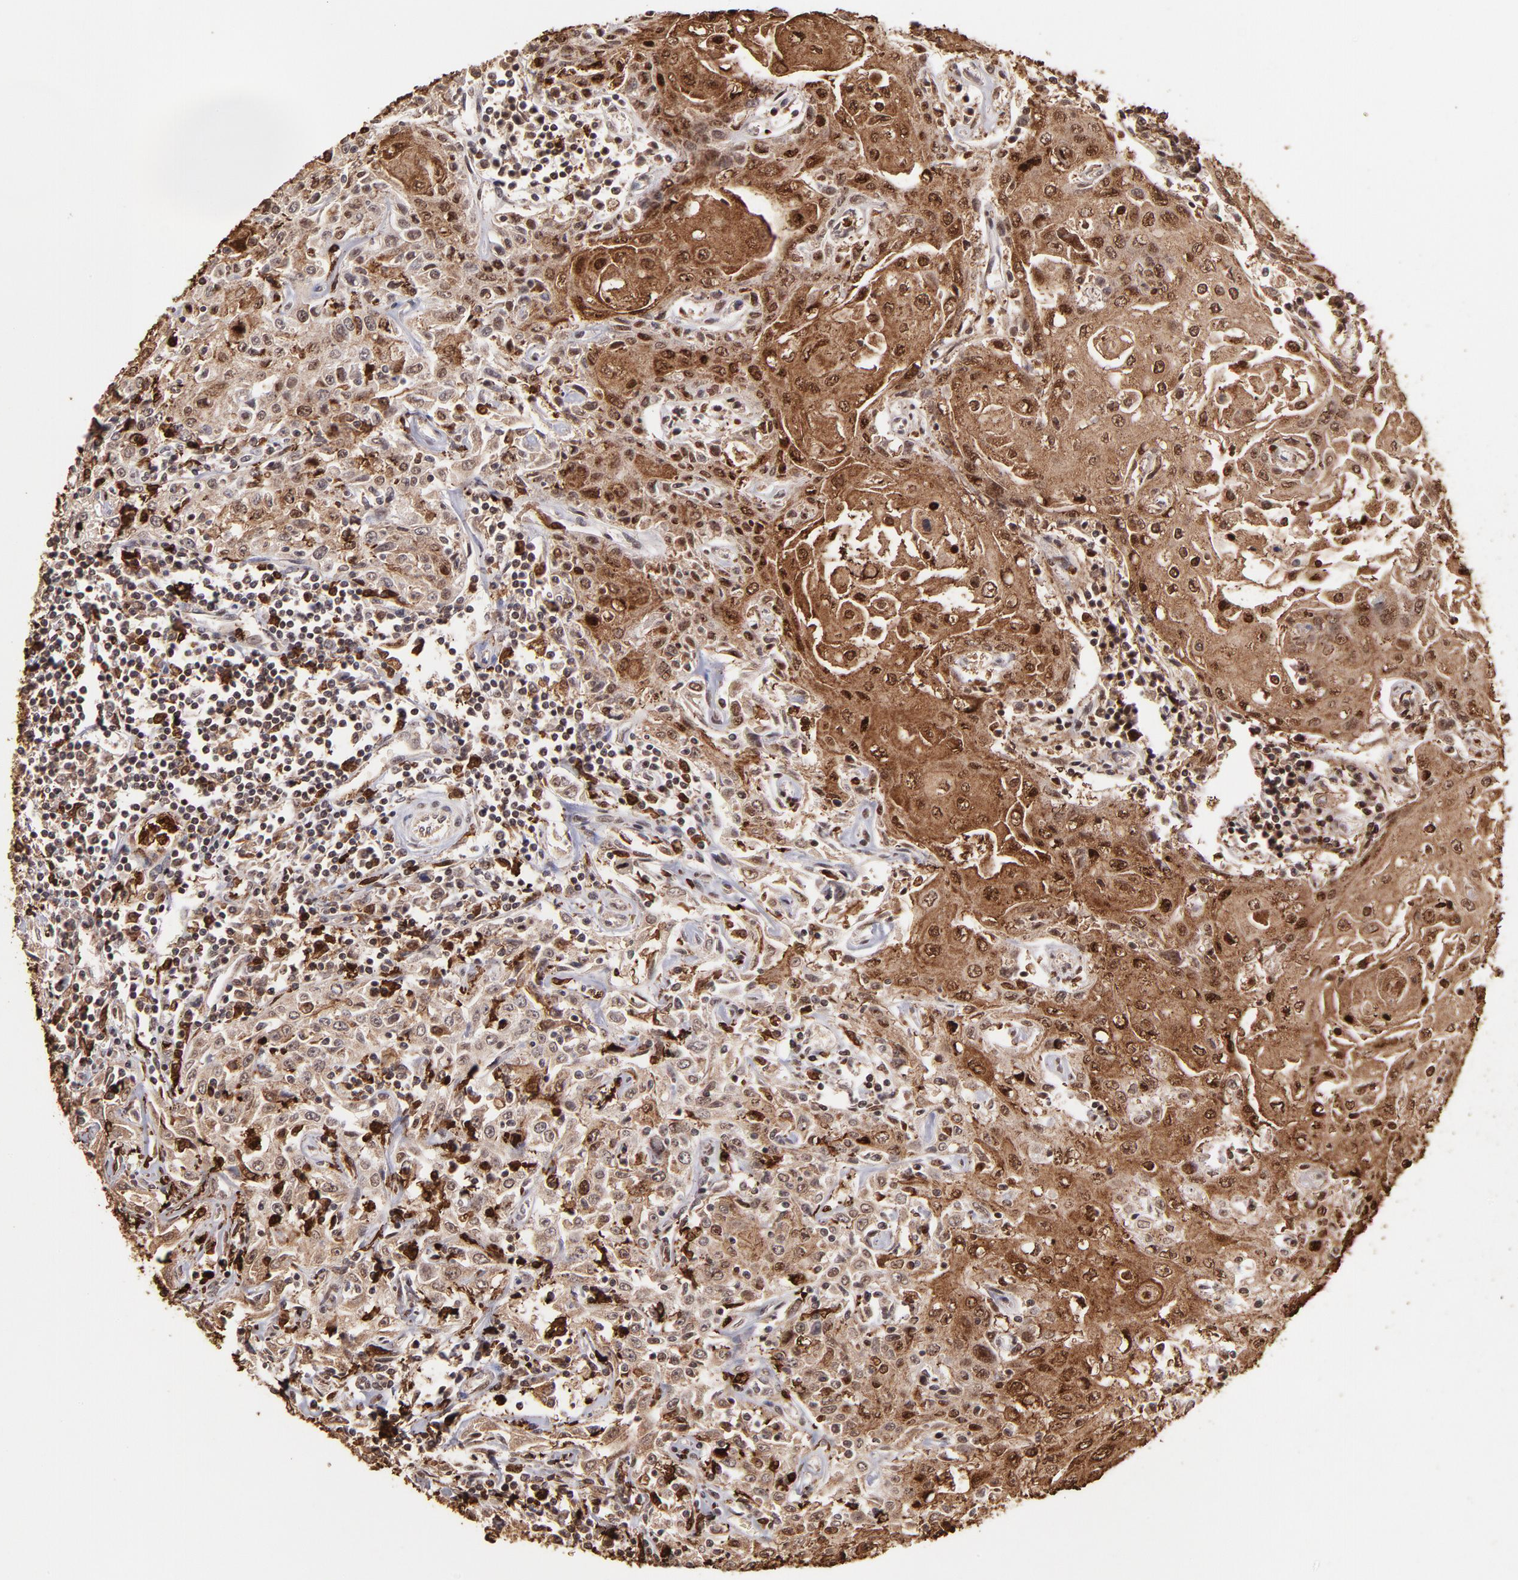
{"staining": {"intensity": "moderate", "quantity": ">75%", "location": "cytoplasmic/membranous,nuclear"}, "tissue": "head and neck cancer", "cell_type": "Tumor cells", "image_type": "cancer", "snomed": [{"axis": "morphology", "description": "Squamous cell carcinoma, NOS"}, {"axis": "topography", "description": "Oral tissue"}, {"axis": "topography", "description": "Head-Neck"}], "caption": "Protein analysis of head and neck squamous cell carcinoma tissue exhibits moderate cytoplasmic/membranous and nuclear positivity in about >75% of tumor cells.", "gene": "ZFX", "patient": {"sex": "female", "age": 76}}